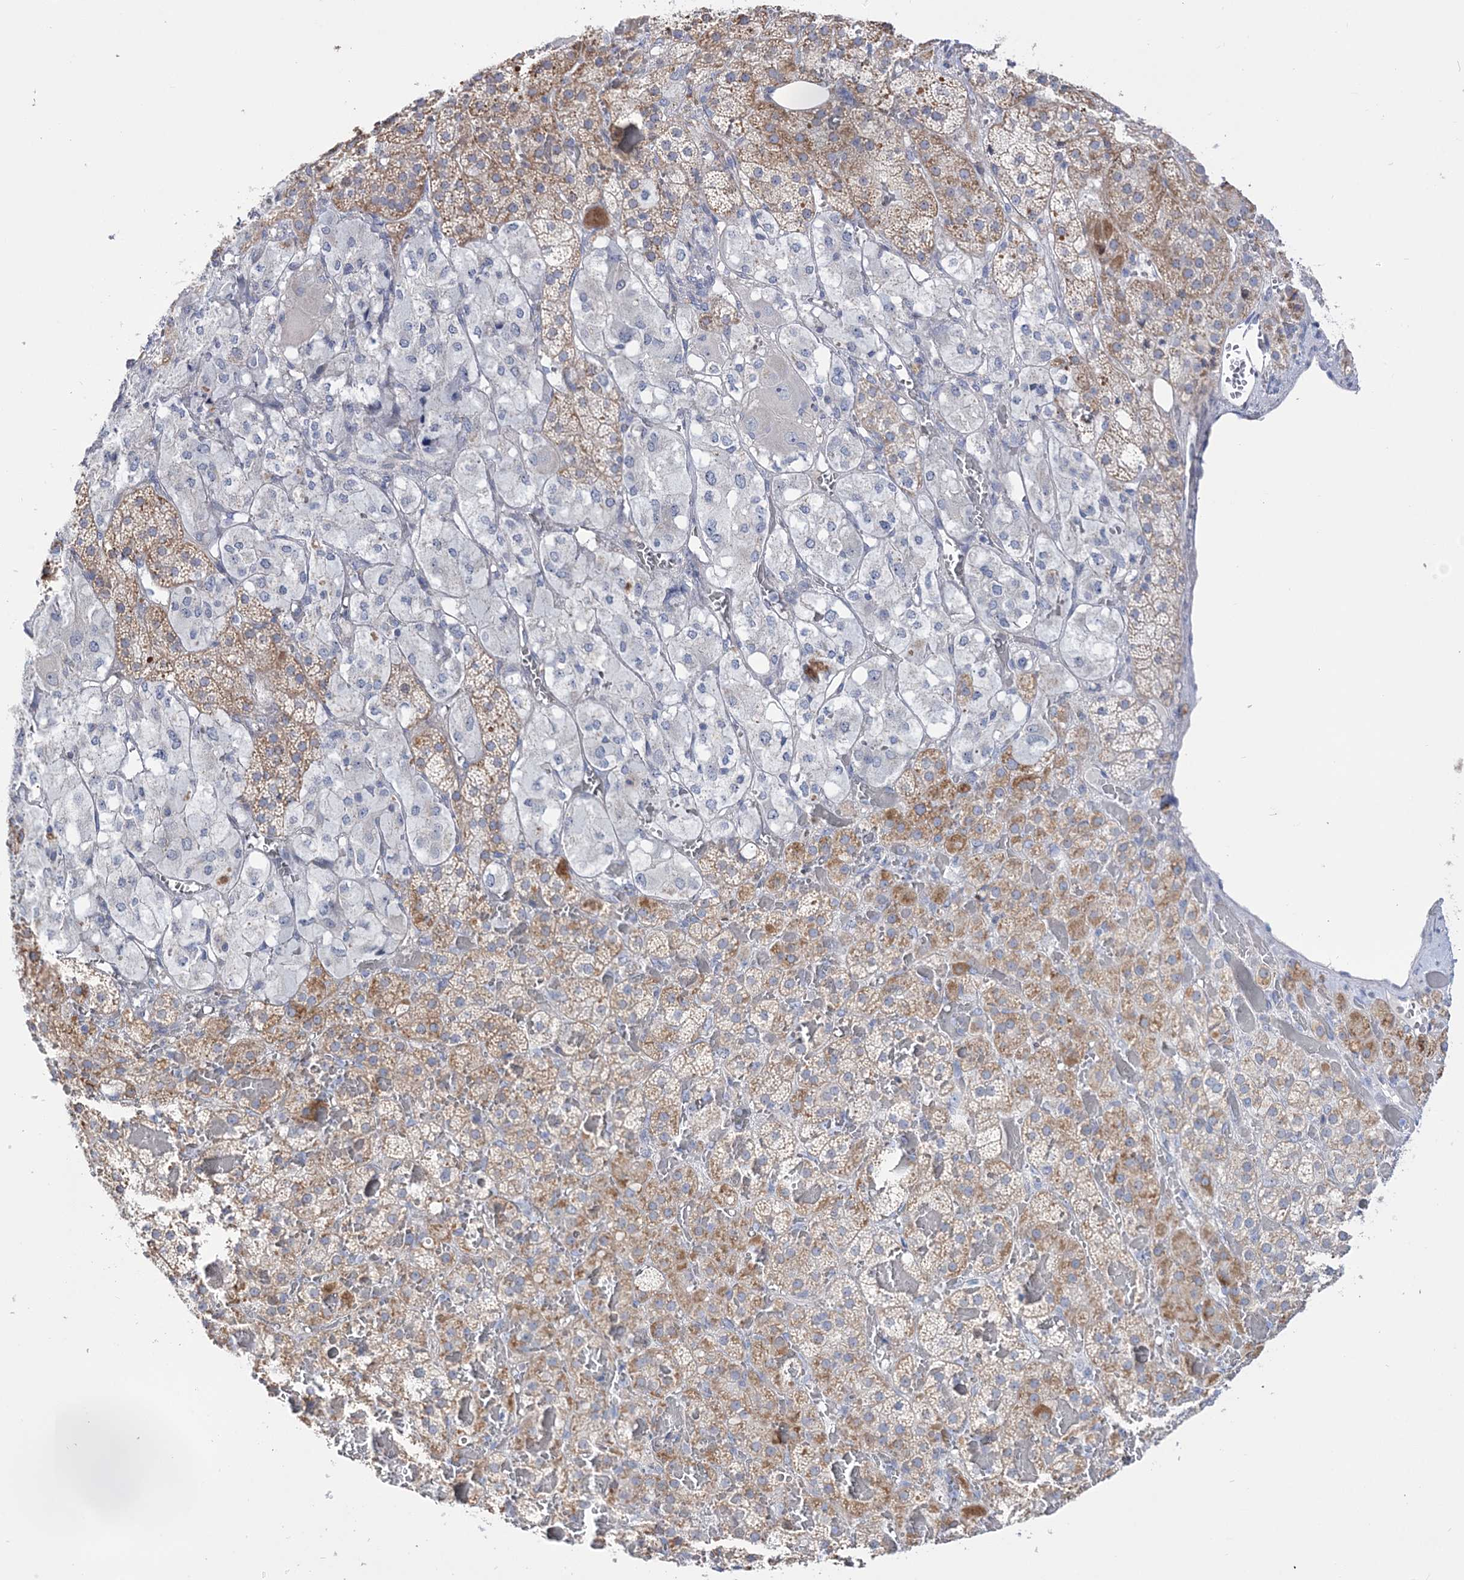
{"staining": {"intensity": "moderate", "quantity": "25%-75%", "location": "cytoplasmic/membranous"}, "tissue": "adrenal gland", "cell_type": "Glandular cells", "image_type": "normal", "snomed": [{"axis": "morphology", "description": "Normal tissue, NOS"}, {"axis": "topography", "description": "Adrenal gland"}], "caption": "About 25%-75% of glandular cells in benign adrenal gland show moderate cytoplasmic/membranous protein expression as visualized by brown immunohistochemical staining.", "gene": "ANO1", "patient": {"sex": "female", "age": 59}}